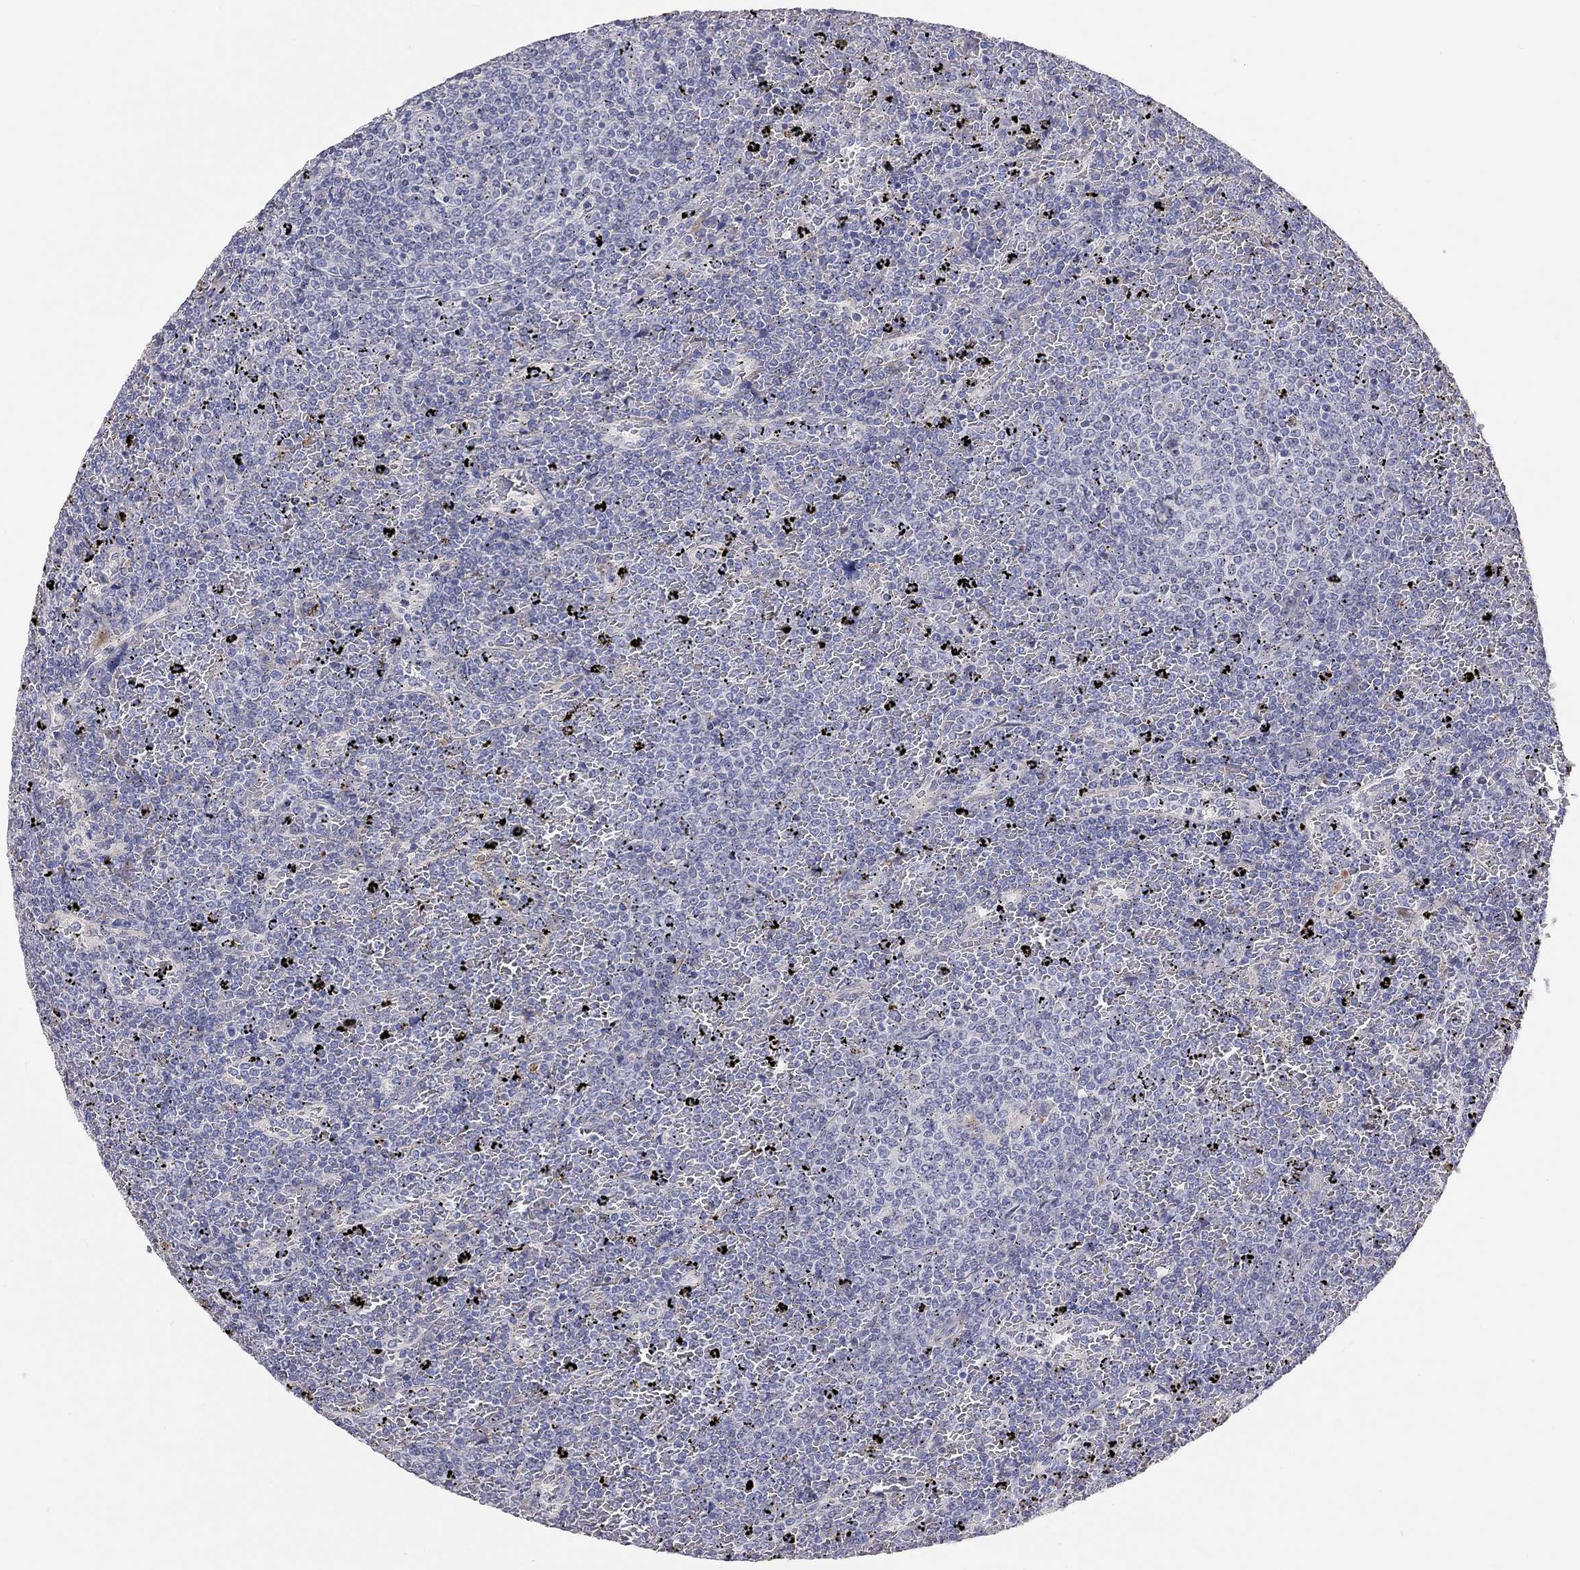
{"staining": {"intensity": "negative", "quantity": "none", "location": "none"}, "tissue": "lymphoma", "cell_type": "Tumor cells", "image_type": "cancer", "snomed": [{"axis": "morphology", "description": "Malignant lymphoma, non-Hodgkin's type, Low grade"}, {"axis": "topography", "description": "Spleen"}], "caption": "Immunohistochemistry (IHC) image of human malignant lymphoma, non-Hodgkin's type (low-grade) stained for a protein (brown), which demonstrates no staining in tumor cells.", "gene": "PAPSS2", "patient": {"sex": "female", "age": 77}}